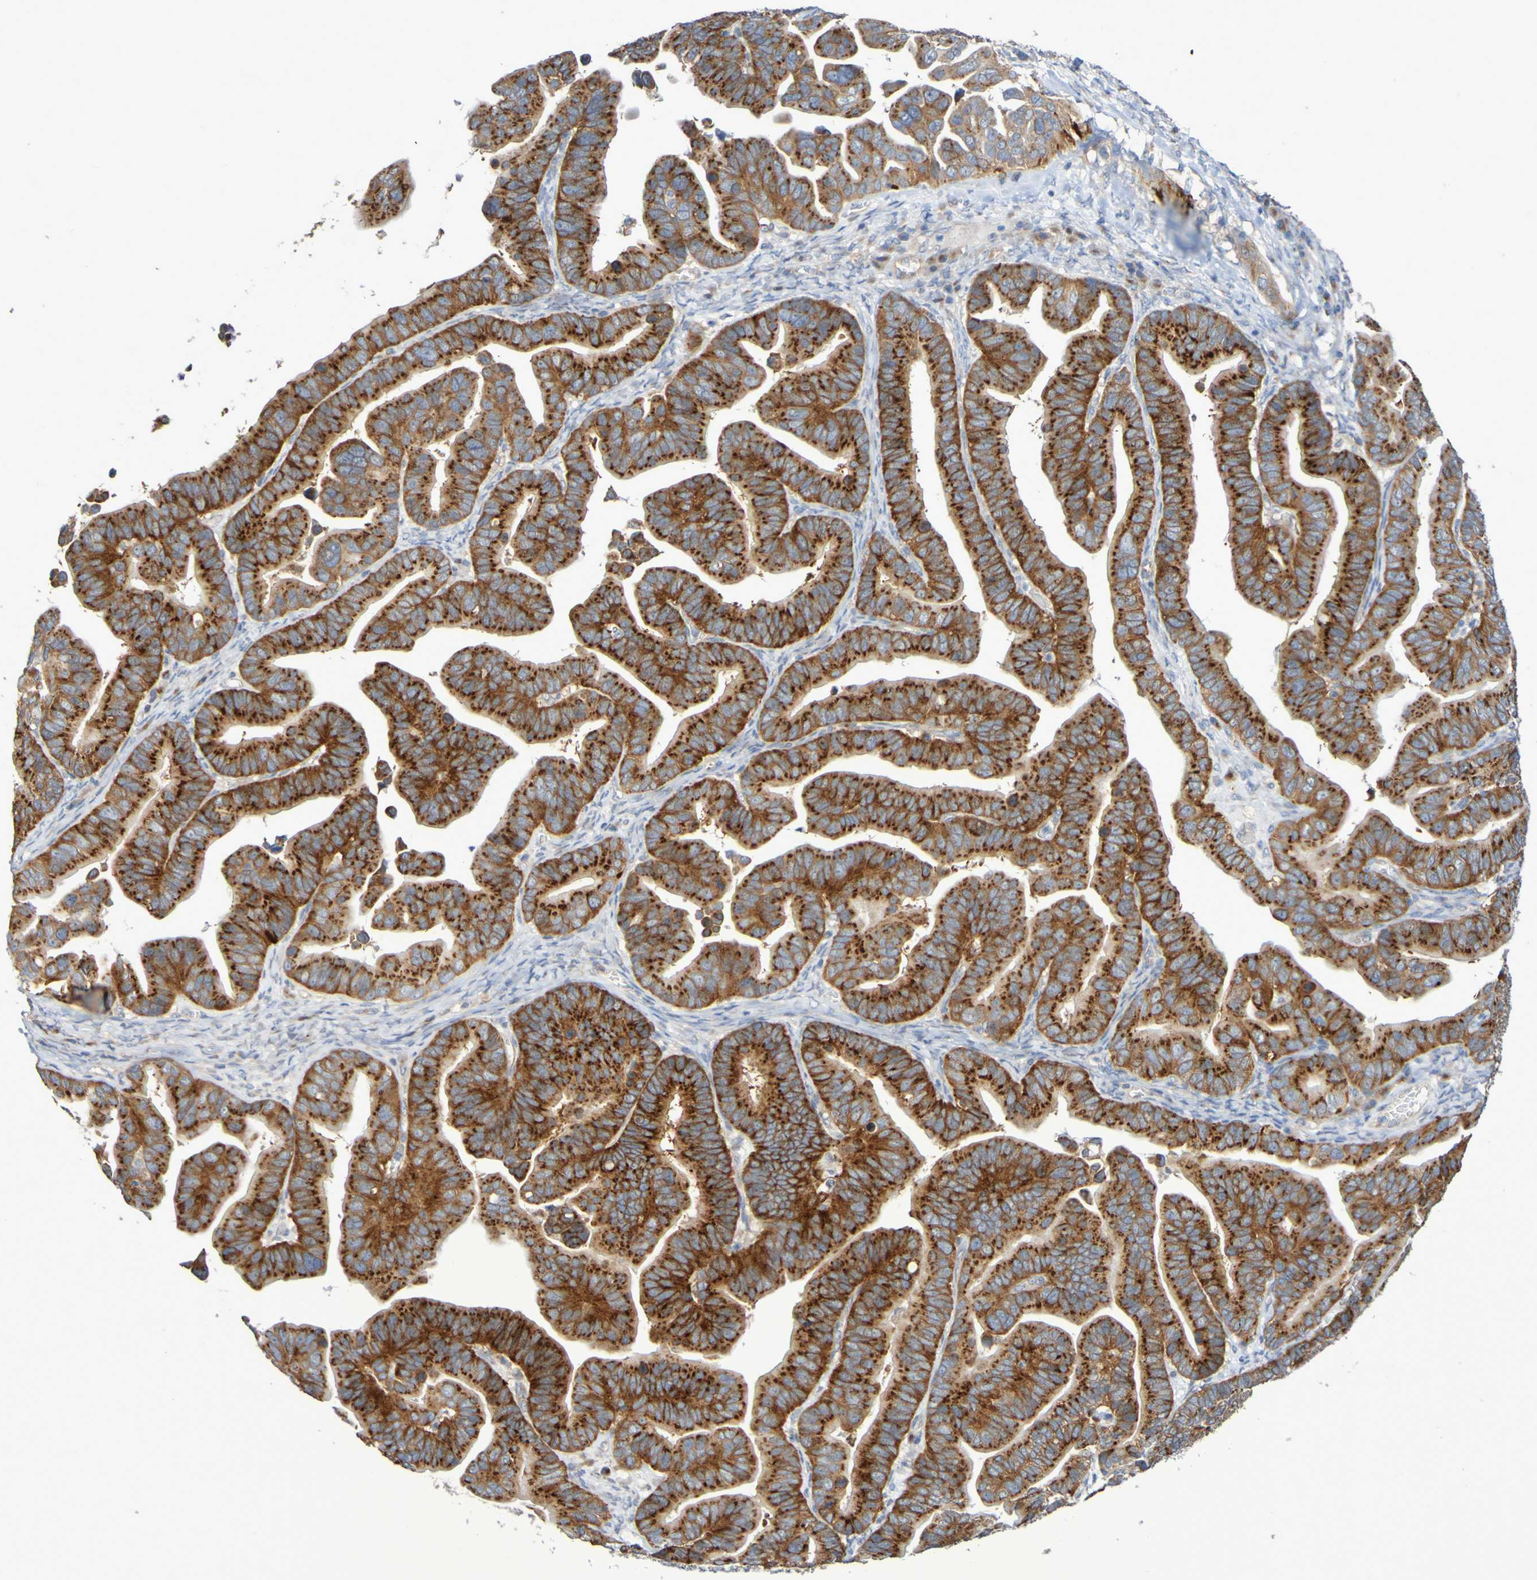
{"staining": {"intensity": "strong", "quantity": ">75%", "location": "cytoplasmic/membranous"}, "tissue": "ovarian cancer", "cell_type": "Tumor cells", "image_type": "cancer", "snomed": [{"axis": "morphology", "description": "Cystadenocarcinoma, serous, NOS"}, {"axis": "topography", "description": "Ovary"}], "caption": "DAB (3,3'-diaminobenzidine) immunohistochemical staining of human serous cystadenocarcinoma (ovarian) reveals strong cytoplasmic/membranous protein expression in about >75% of tumor cells. (IHC, brightfield microscopy, high magnification).", "gene": "LMBRD2", "patient": {"sex": "female", "age": 56}}